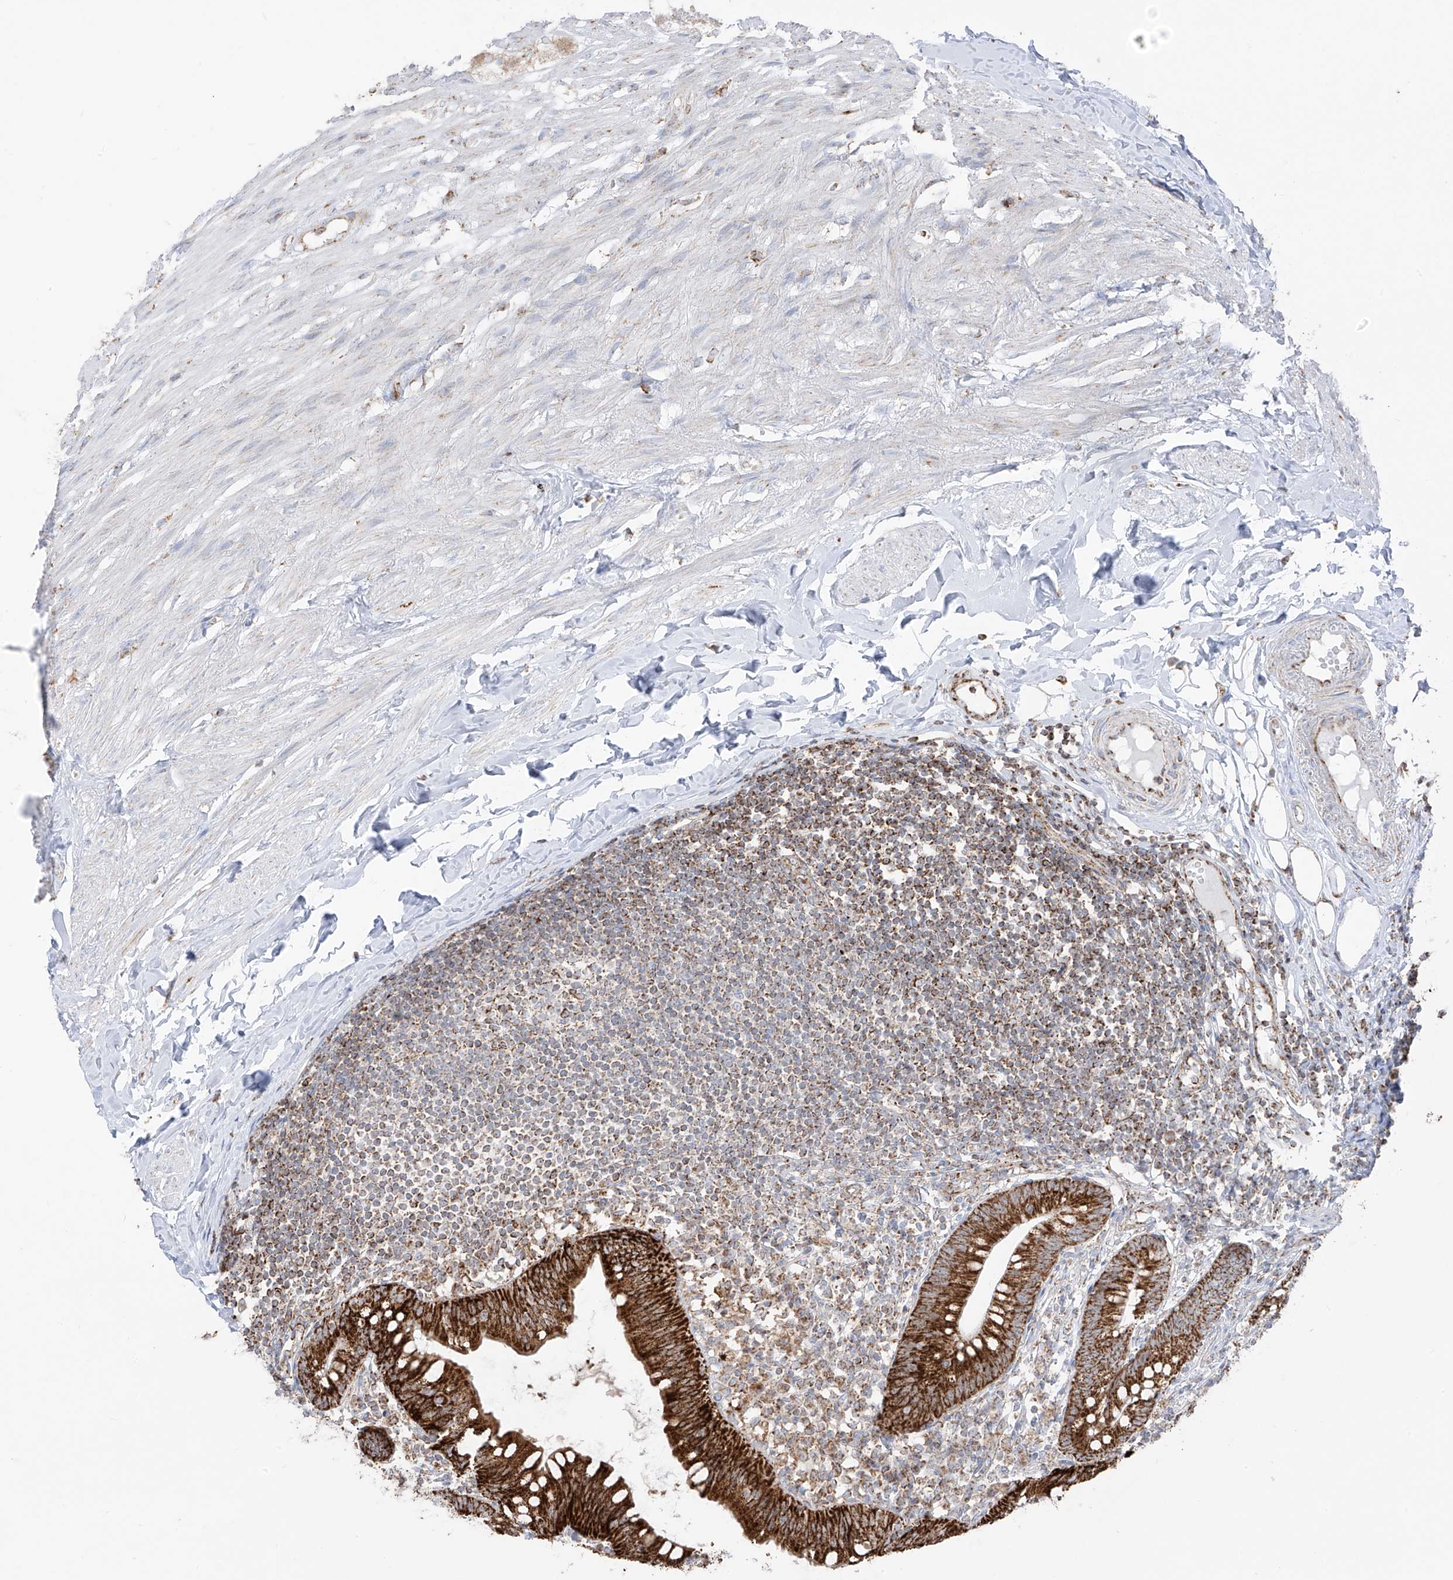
{"staining": {"intensity": "strong", "quantity": ">75%", "location": "cytoplasmic/membranous"}, "tissue": "appendix", "cell_type": "Glandular cells", "image_type": "normal", "snomed": [{"axis": "morphology", "description": "Normal tissue, NOS"}, {"axis": "topography", "description": "Appendix"}], "caption": "DAB (3,3'-diaminobenzidine) immunohistochemical staining of unremarkable human appendix demonstrates strong cytoplasmic/membranous protein positivity in about >75% of glandular cells.", "gene": "ETHE1", "patient": {"sex": "female", "age": 62}}